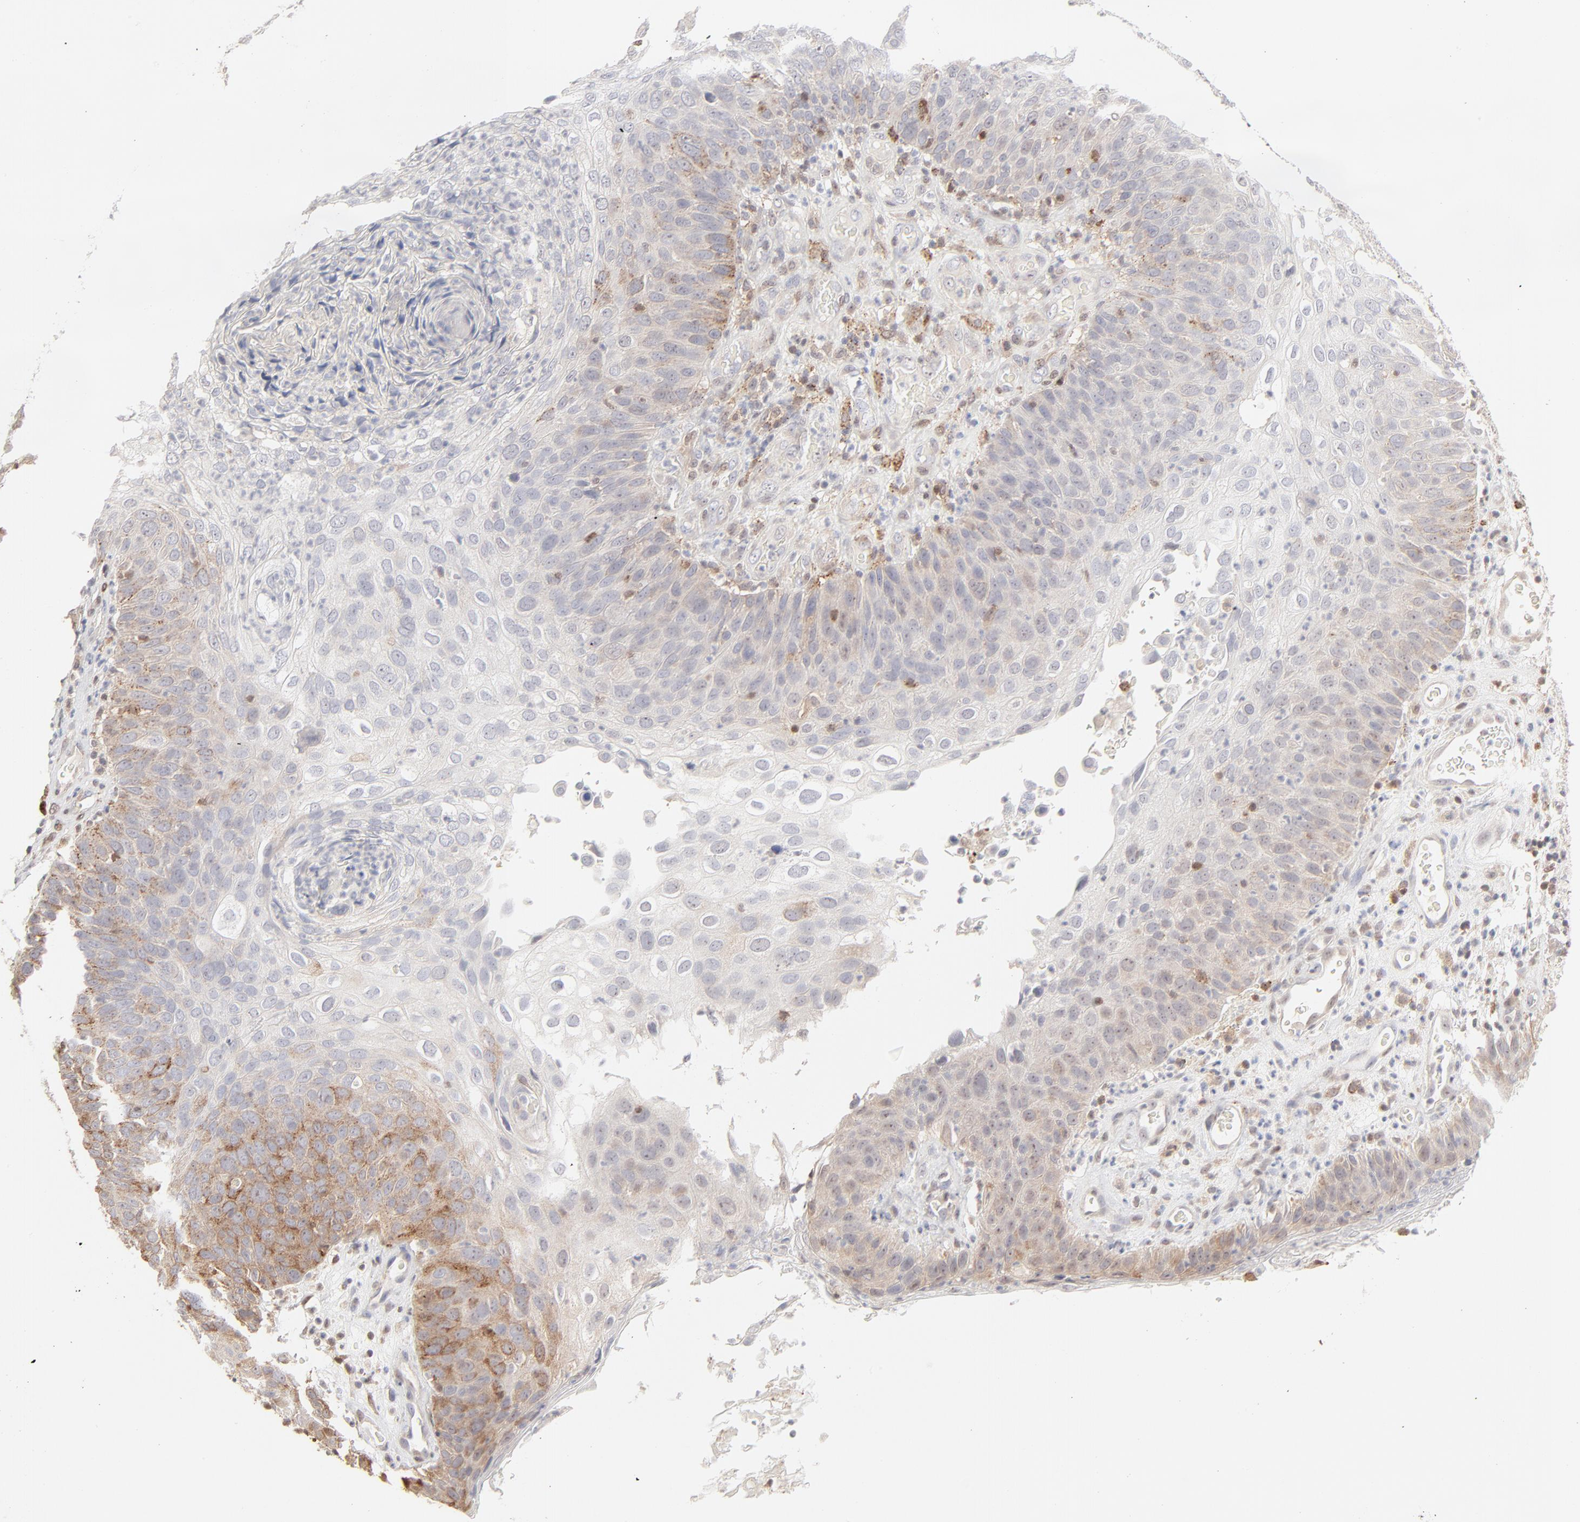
{"staining": {"intensity": "weak", "quantity": "<25%", "location": "cytoplasmic/membranous"}, "tissue": "skin cancer", "cell_type": "Tumor cells", "image_type": "cancer", "snomed": [{"axis": "morphology", "description": "Squamous cell carcinoma, NOS"}, {"axis": "topography", "description": "Skin"}], "caption": "DAB immunohistochemical staining of skin cancer exhibits no significant expression in tumor cells.", "gene": "CDK6", "patient": {"sex": "male", "age": 87}}